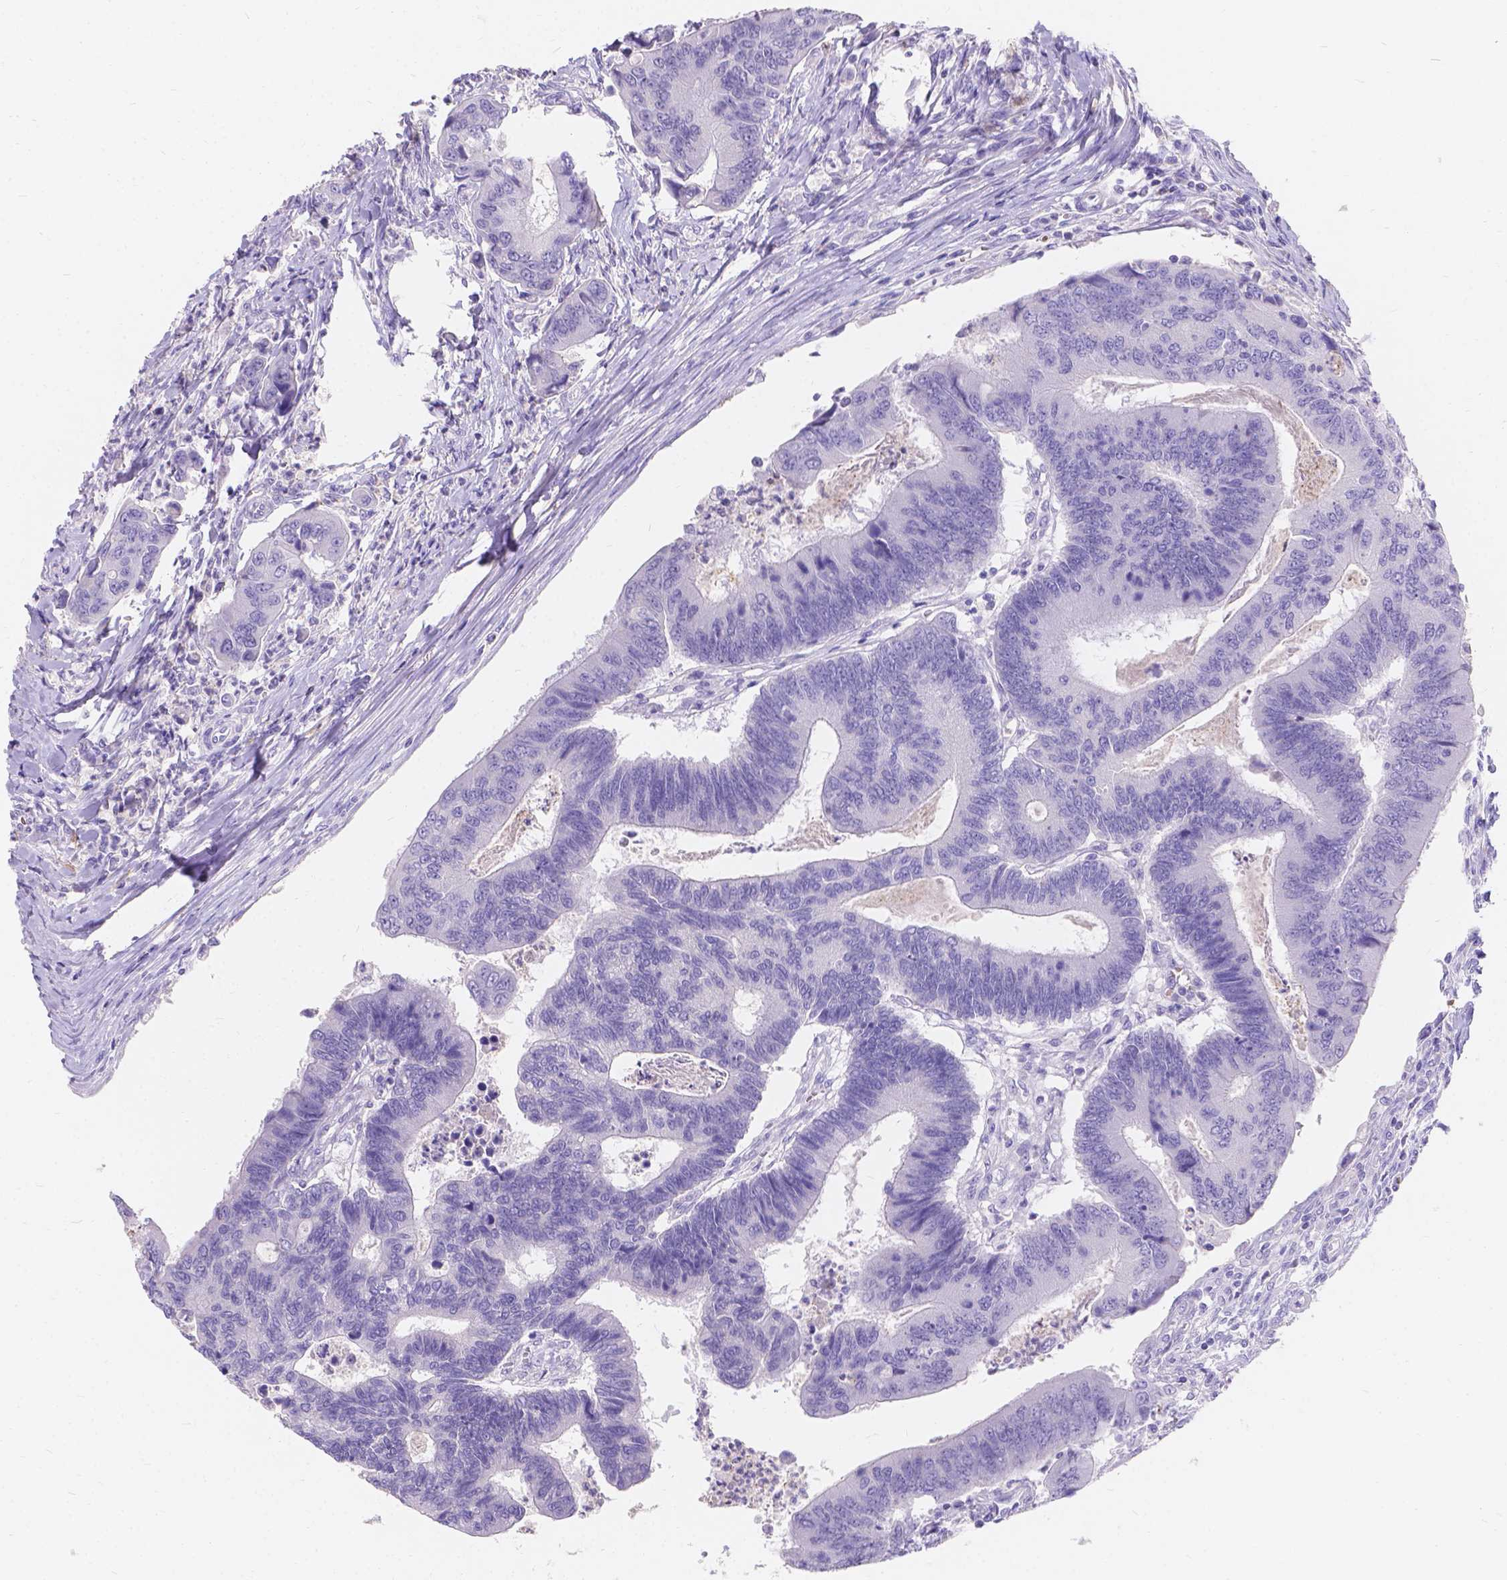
{"staining": {"intensity": "negative", "quantity": "none", "location": "none"}, "tissue": "colorectal cancer", "cell_type": "Tumor cells", "image_type": "cancer", "snomed": [{"axis": "morphology", "description": "Adenocarcinoma, NOS"}, {"axis": "topography", "description": "Colon"}], "caption": "DAB immunohistochemical staining of colorectal adenocarcinoma exhibits no significant expression in tumor cells.", "gene": "GNRHR", "patient": {"sex": "female", "age": 67}}